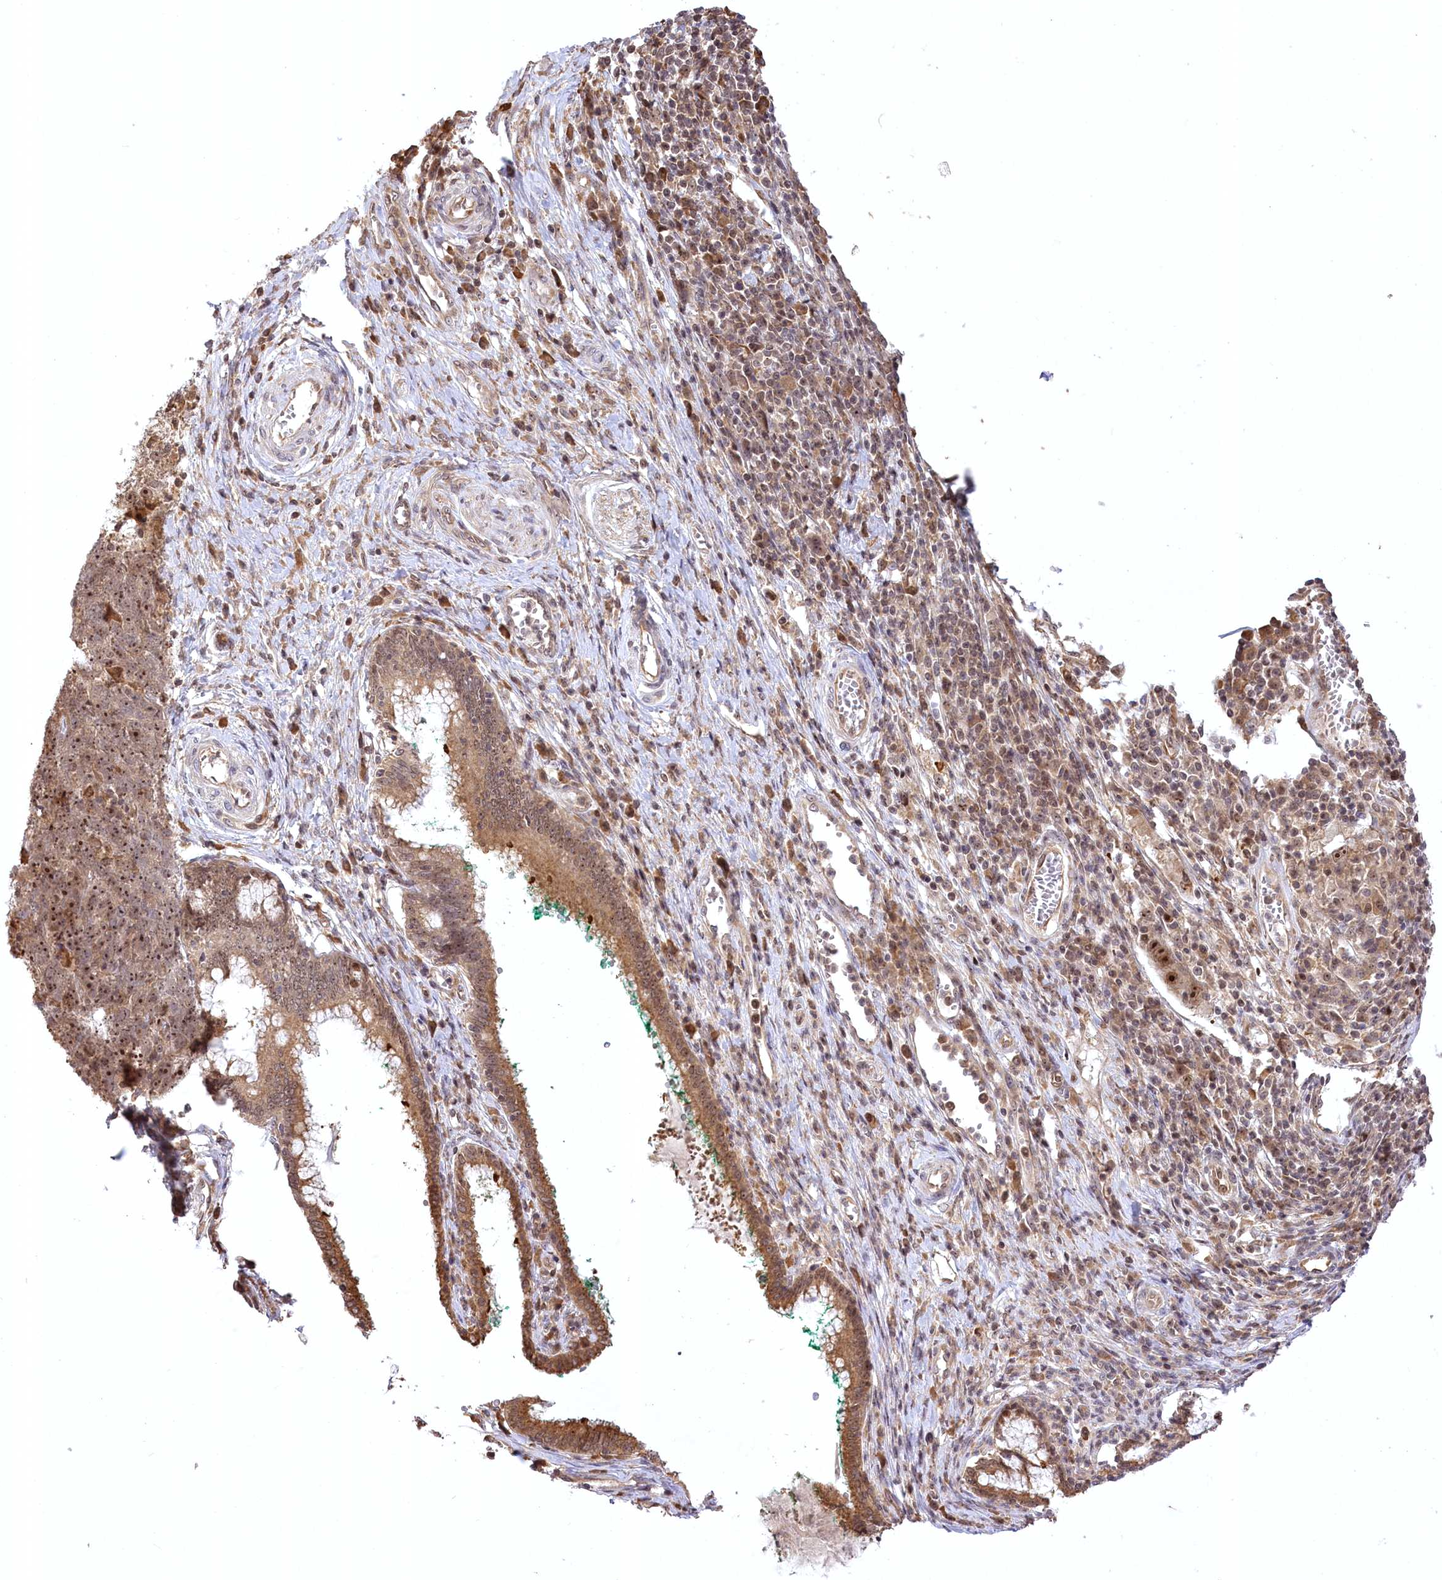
{"staining": {"intensity": "moderate", "quantity": ">75%", "location": "cytoplasmic/membranous,nuclear"}, "tissue": "cervix", "cell_type": "Glandular cells", "image_type": "normal", "snomed": [{"axis": "morphology", "description": "Normal tissue, NOS"}, {"axis": "morphology", "description": "Adenocarcinoma, NOS"}, {"axis": "topography", "description": "Cervix"}], "caption": "Protein analysis of benign cervix displays moderate cytoplasmic/membranous,nuclear staining in approximately >75% of glandular cells.", "gene": "SERGEF", "patient": {"sex": "female", "age": 29}}